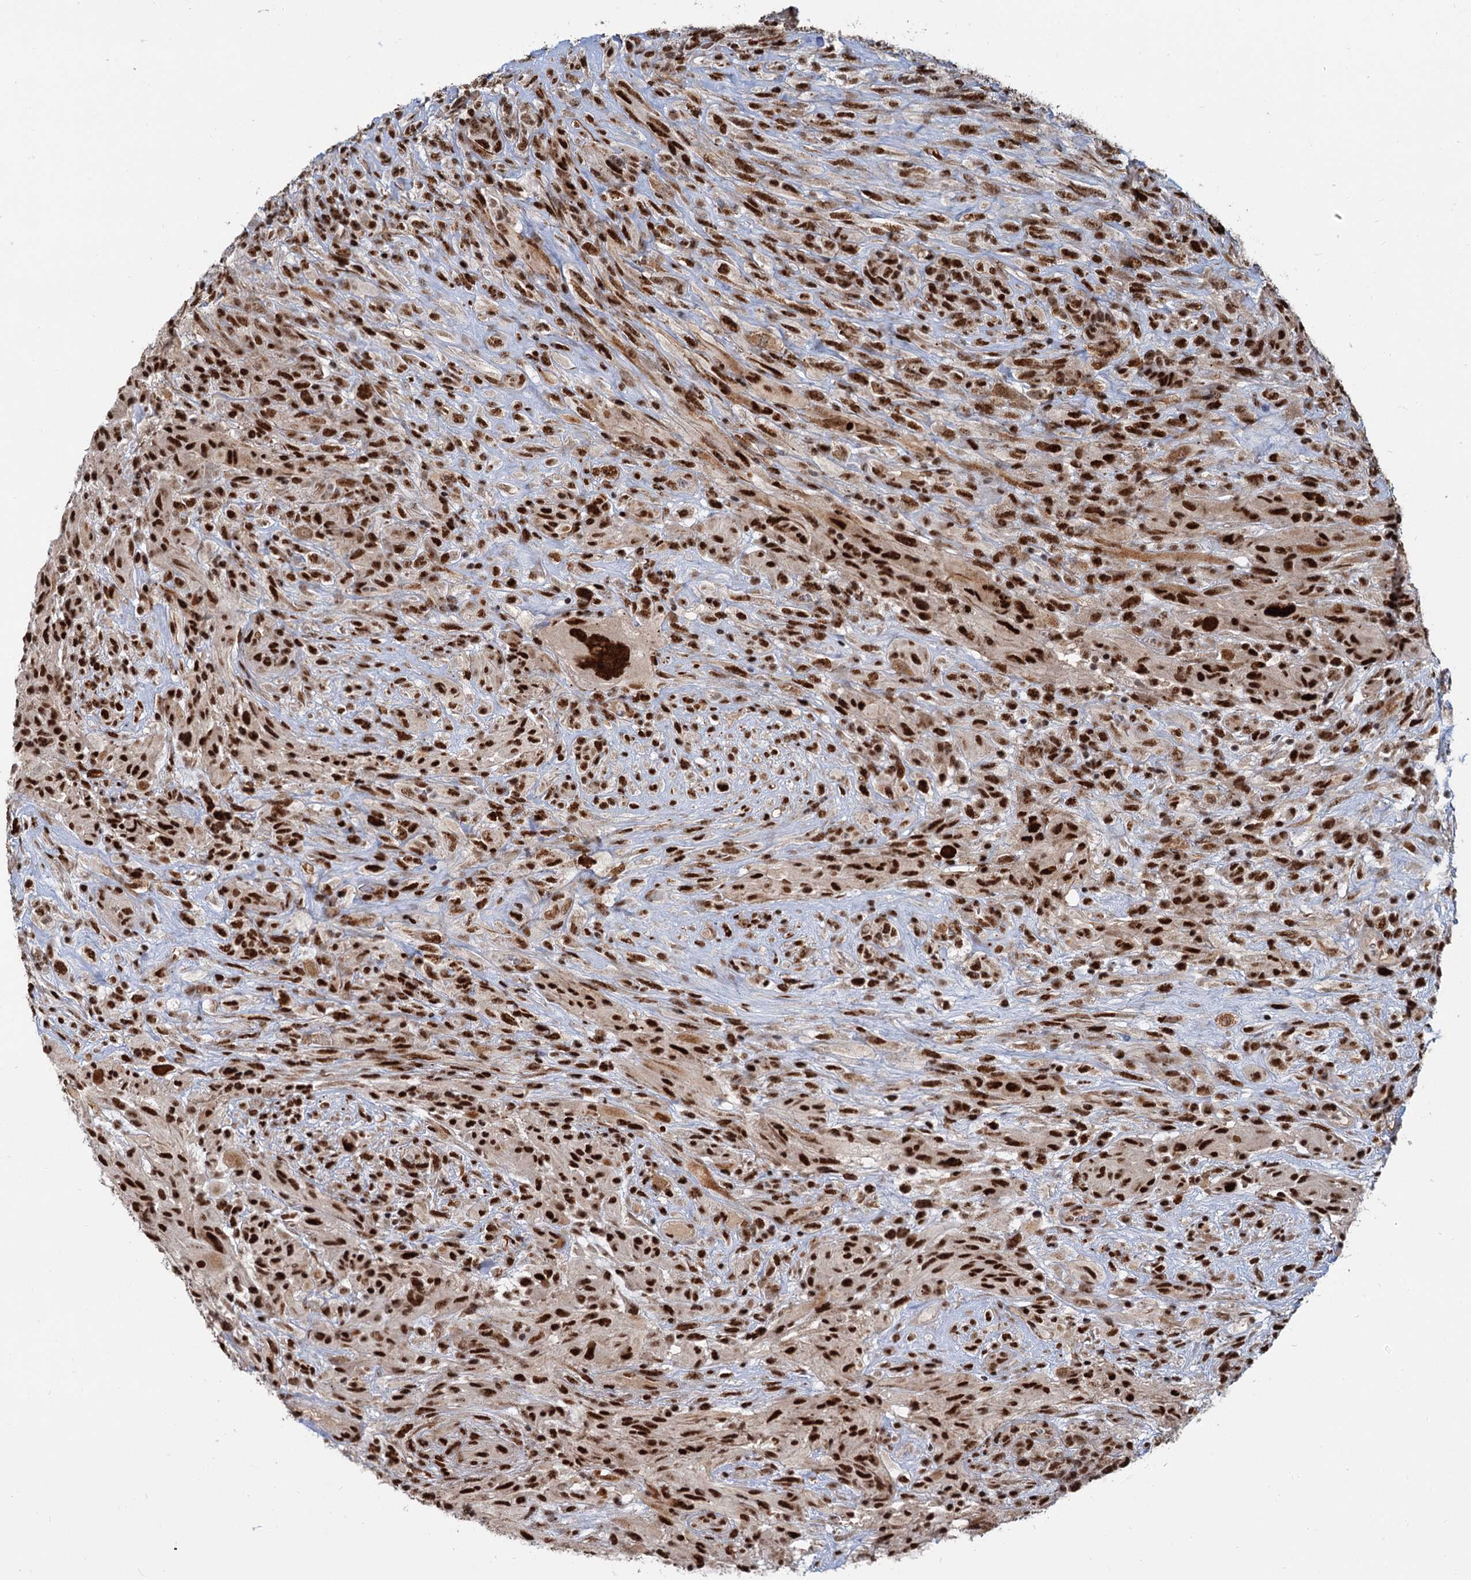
{"staining": {"intensity": "strong", "quantity": ">75%", "location": "cytoplasmic/membranous,nuclear"}, "tissue": "glioma", "cell_type": "Tumor cells", "image_type": "cancer", "snomed": [{"axis": "morphology", "description": "Glioma, malignant, High grade"}, {"axis": "topography", "description": "Brain"}], "caption": "Approximately >75% of tumor cells in malignant glioma (high-grade) reveal strong cytoplasmic/membranous and nuclear protein positivity as visualized by brown immunohistochemical staining.", "gene": "WBP4", "patient": {"sex": "male", "age": 61}}